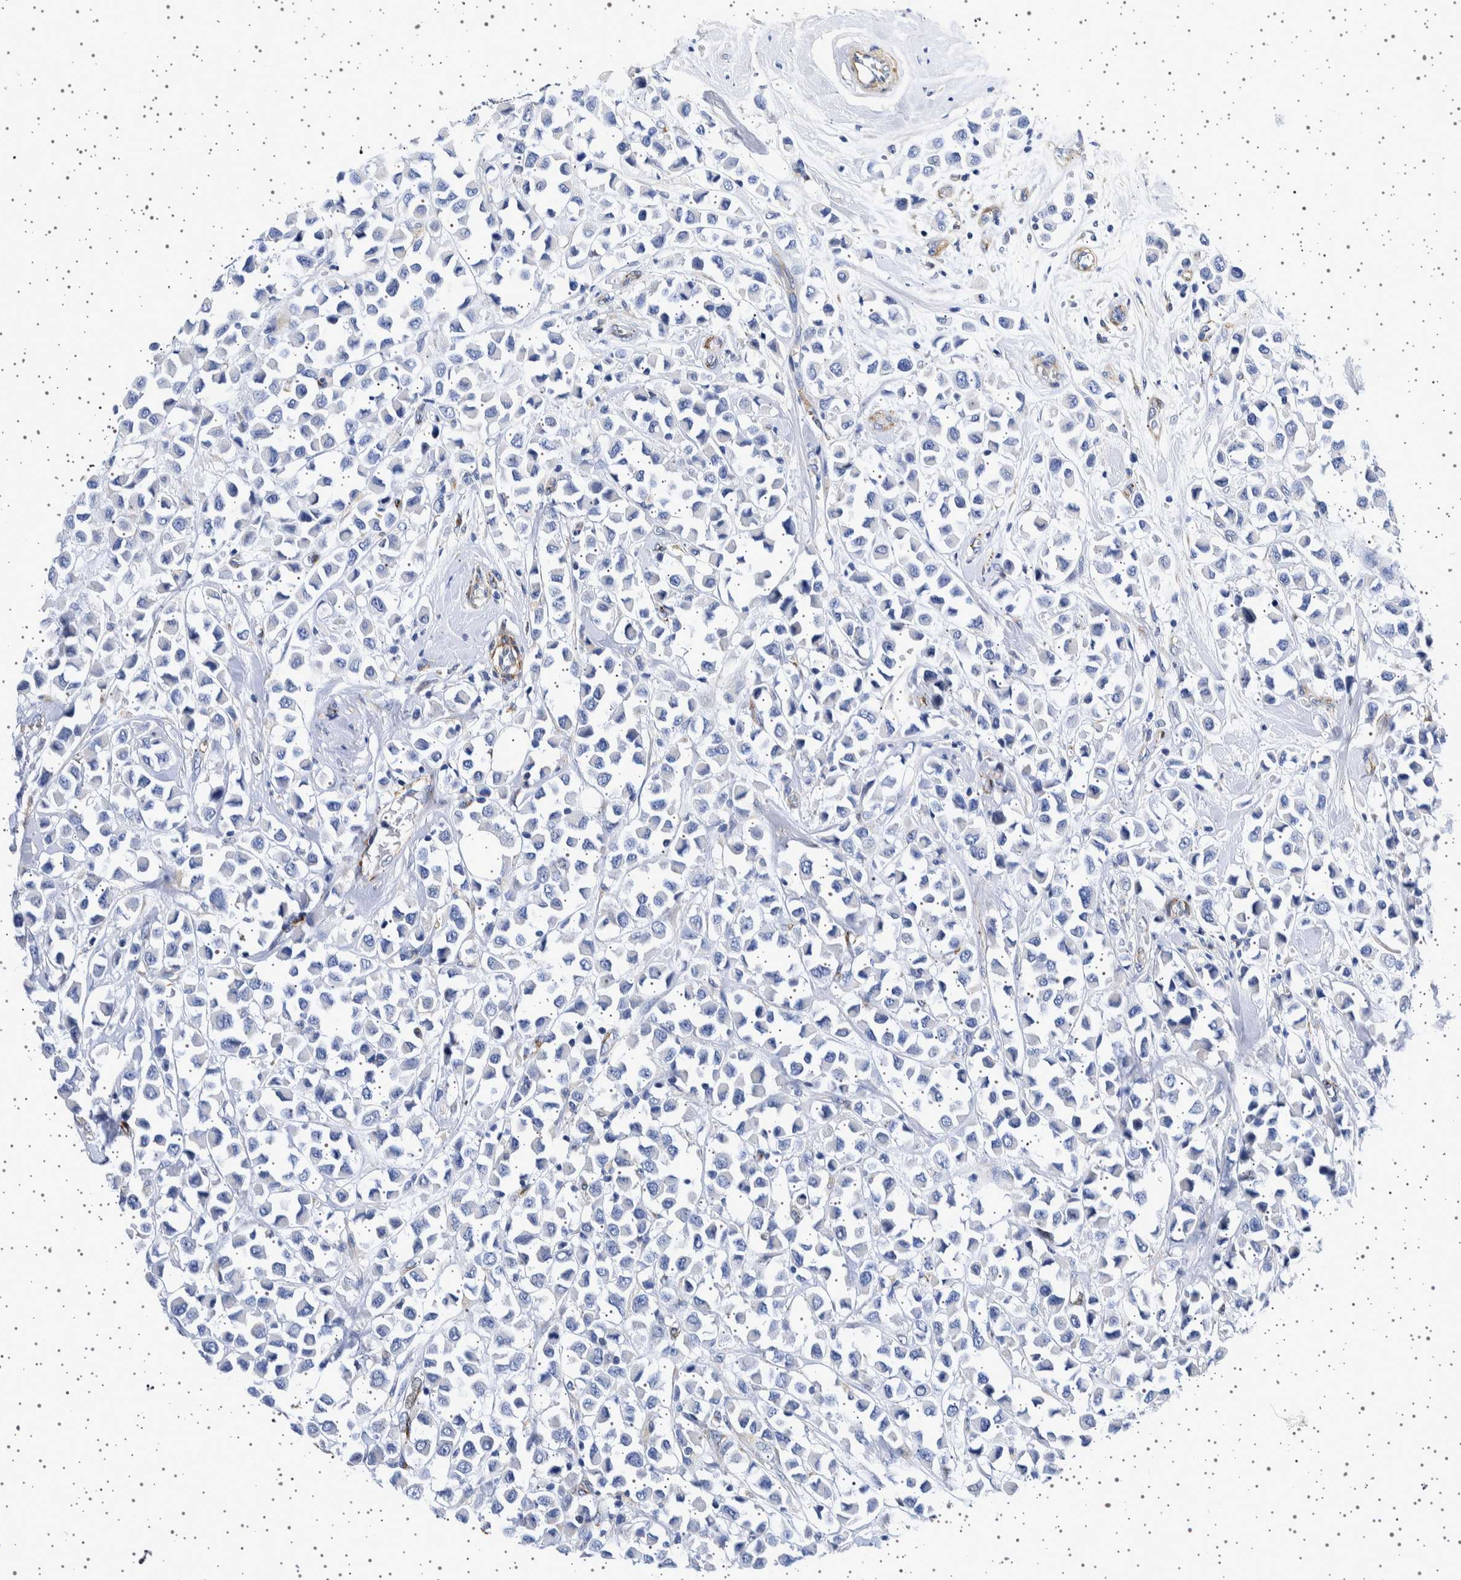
{"staining": {"intensity": "negative", "quantity": "none", "location": "none"}, "tissue": "breast cancer", "cell_type": "Tumor cells", "image_type": "cancer", "snomed": [{"axis": "morphology", "description": "Duct carcinoma"}, {"axis": "topography", "description": "Breast"}], "caption": "This is an IHC micrograph of breast cancer. There is no staining in tumor cells.", "gene": "SEPTIN4", "patient": {"sex": "female", "age": 61}}